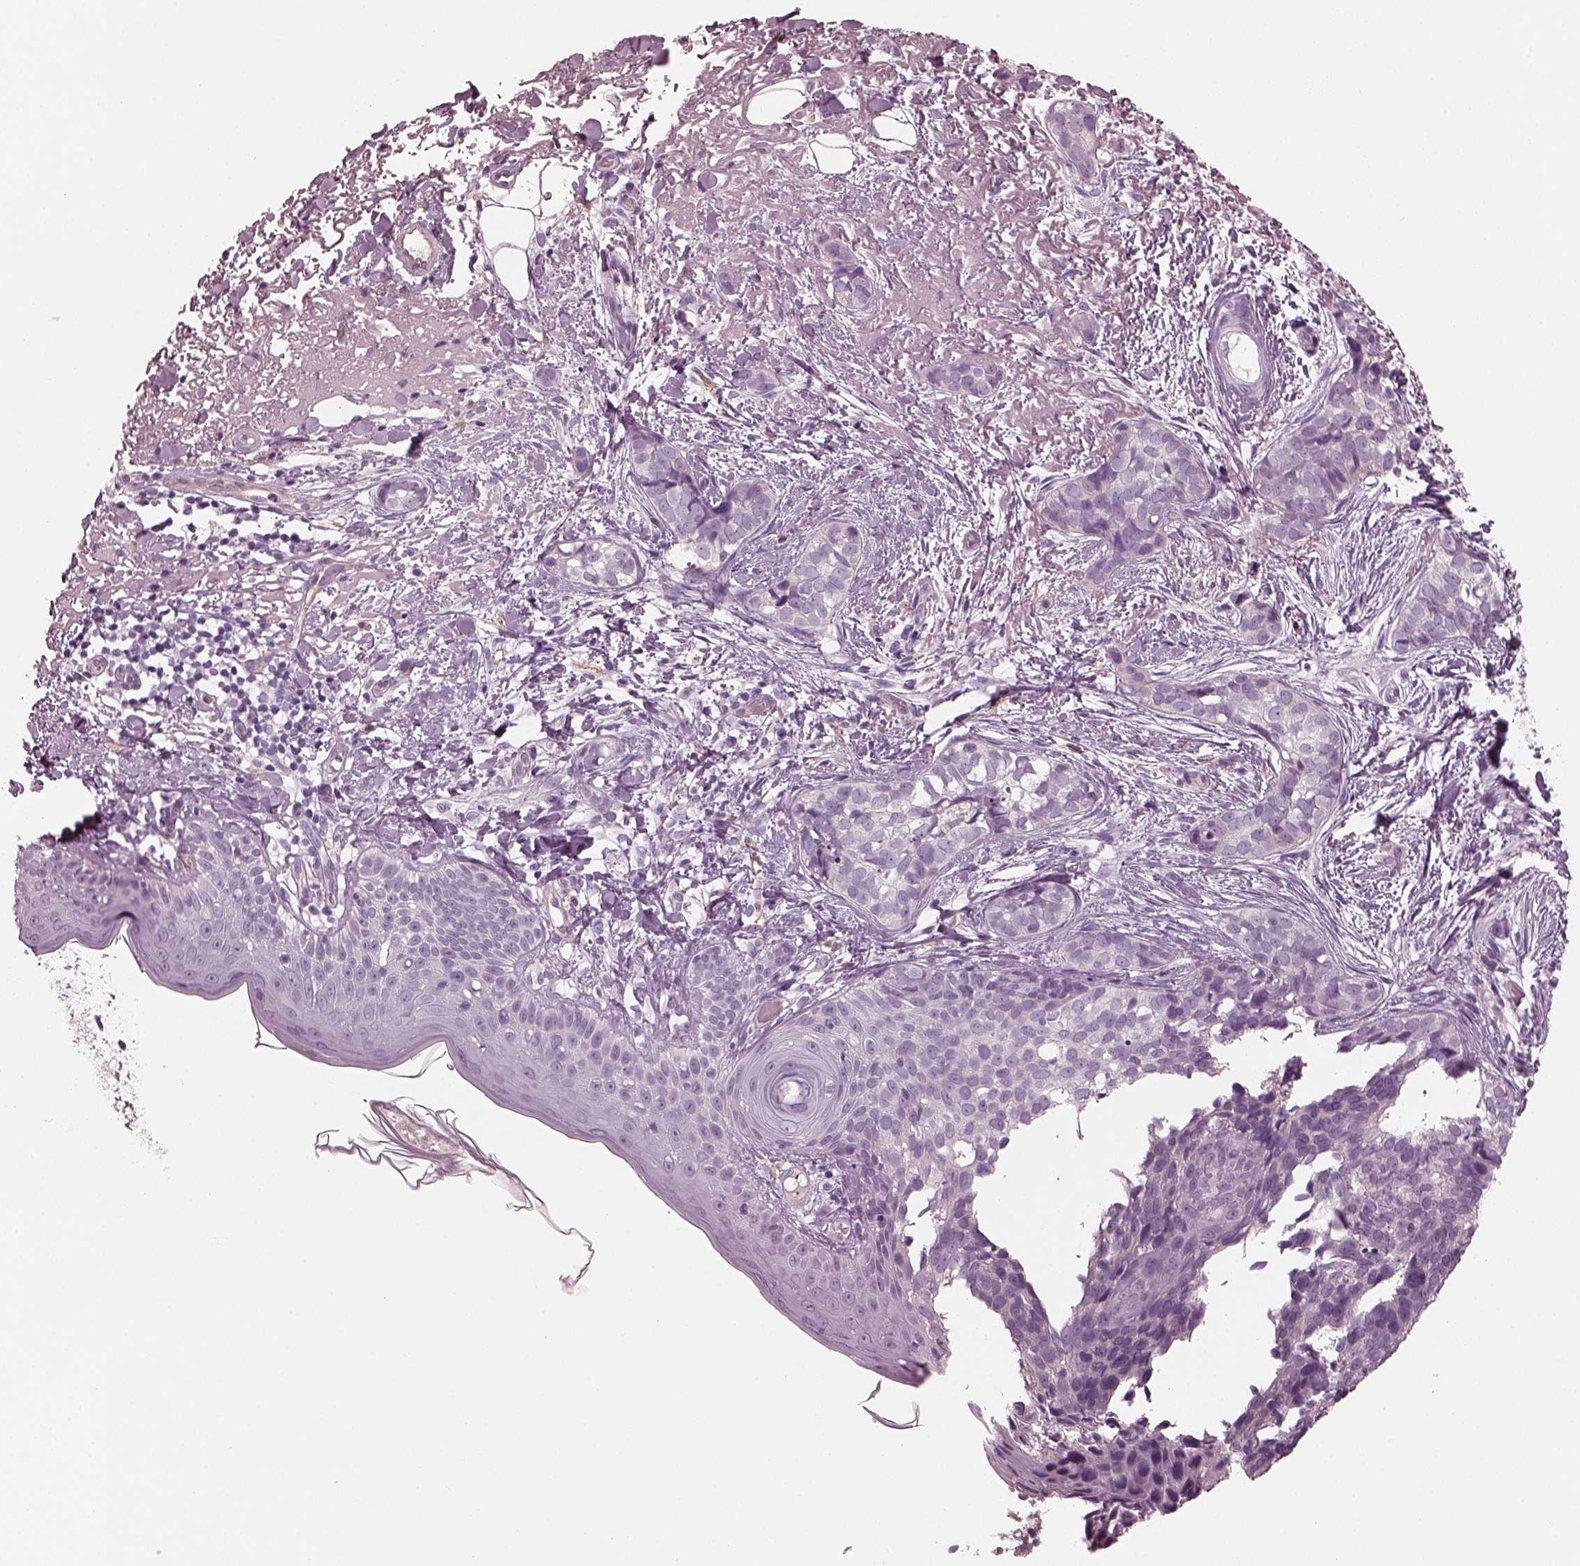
{"staining": {"intensity": "negative", "quantity": "none", "location": "none"}, "tissue": "skin cancer", "cell_type": "Tumor cells", "image_type": "cancer", "snomed": [{"axis": "morphology", "description": "Basal cell carcinoma"}, {"axis": "topography", "description": "Skin"}], "caption": "A high-resolution micrograph shows immunohistochemistry staining of skin basal cell carcinoma, which shows no significant expression in tumor cells.", "gene": "EIF4E1B", "patient": {"sex": "male", "age": 87}}